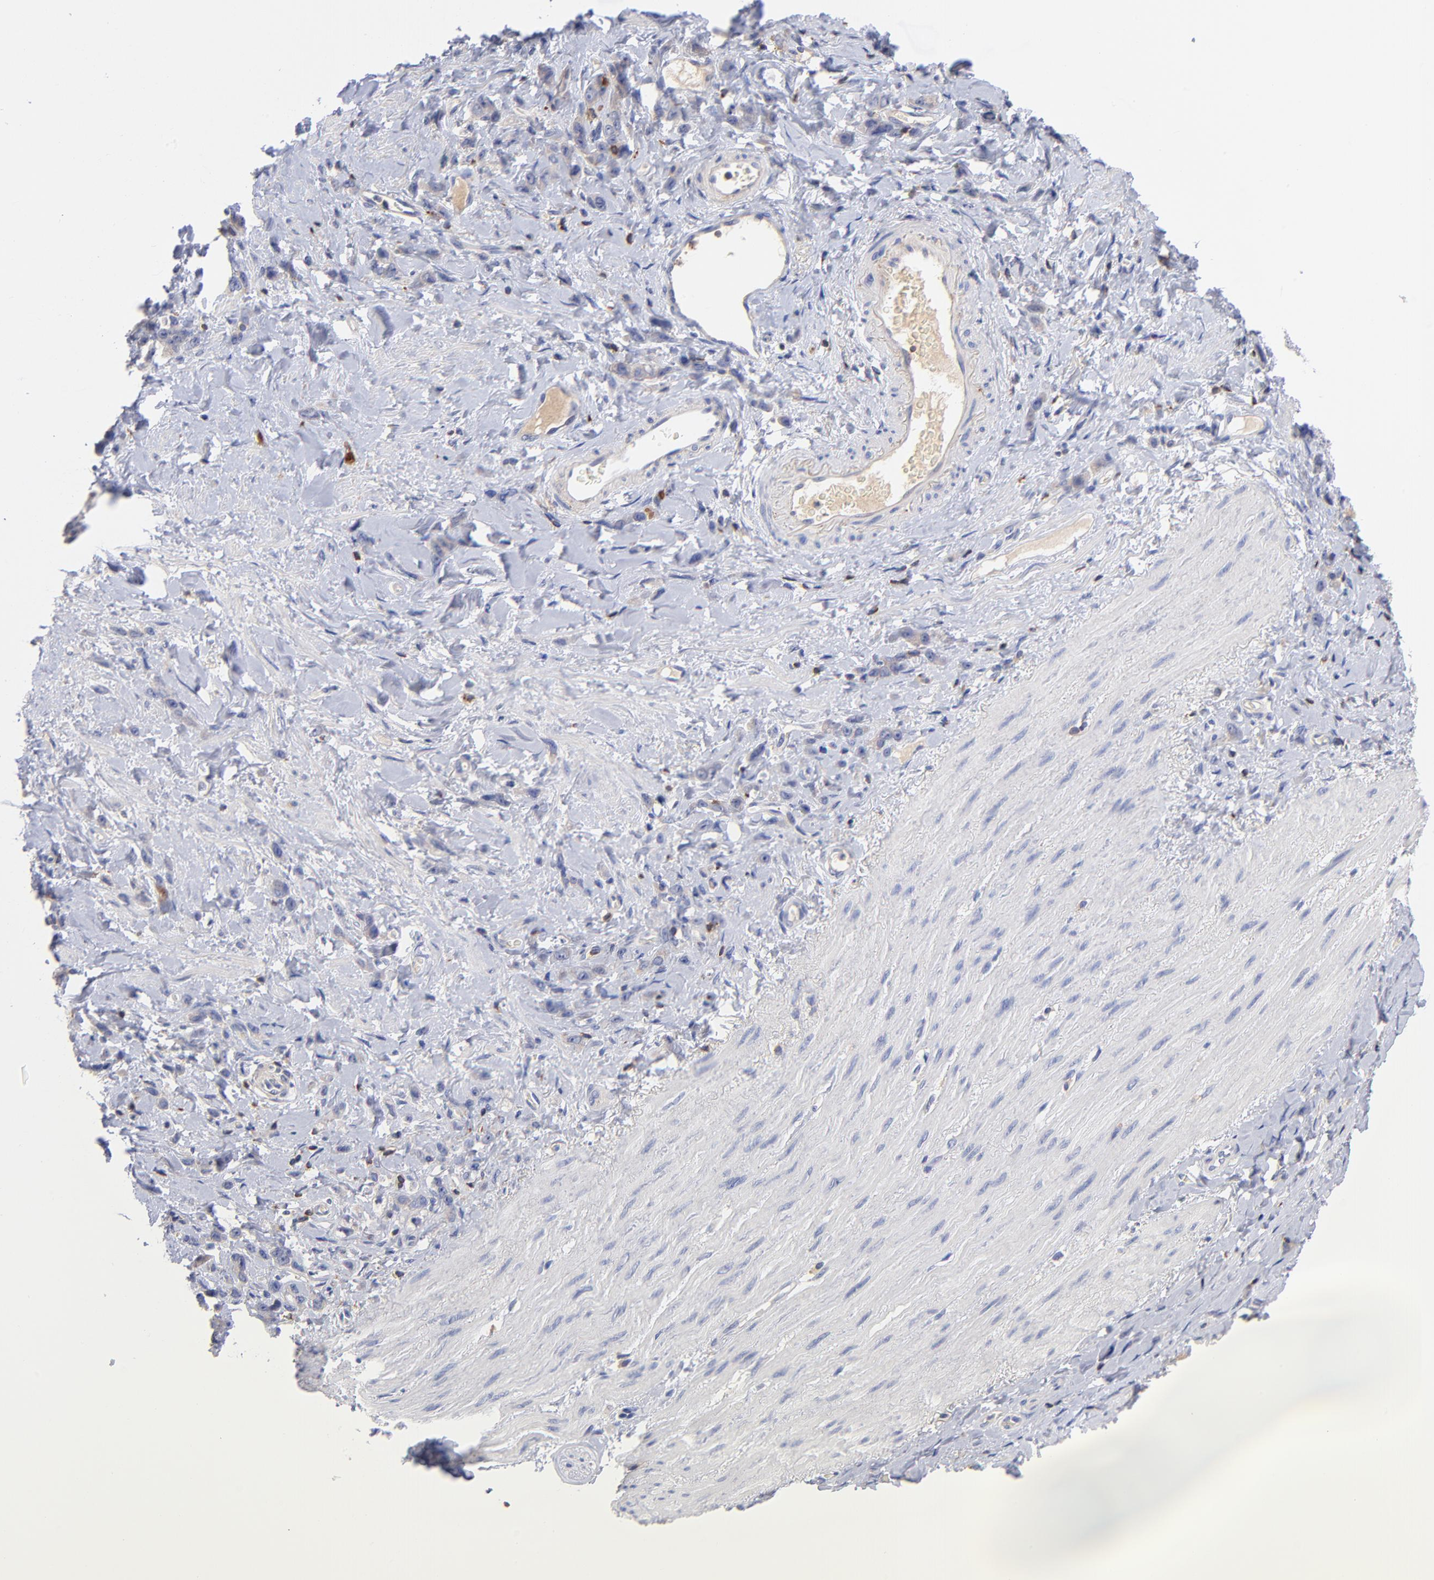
{"staining": {"intensity": "weak", "quantity": "25%-75%", "location": "cytoplasmic/membranous"}, "tissue": "stomach cancer", "cell_type": "Tumor cells", "image_type": "cancer", "snomed": [{"axis": "morphology", "description": "Normal tissue, NOS"}, {"axis": "morphology", "description": "Adenocarcinoma, NOS"}, {"axis": "topography", "description": "Stomach"}], "caption": "IHC of stomach adenocarcinoma exhibits low levels of weak cytoplasmic/membranous expression in about 25%-75% of tumor cells.", "gene": "KREMEN2", "patient": {"sex": "male", "age": 82}}